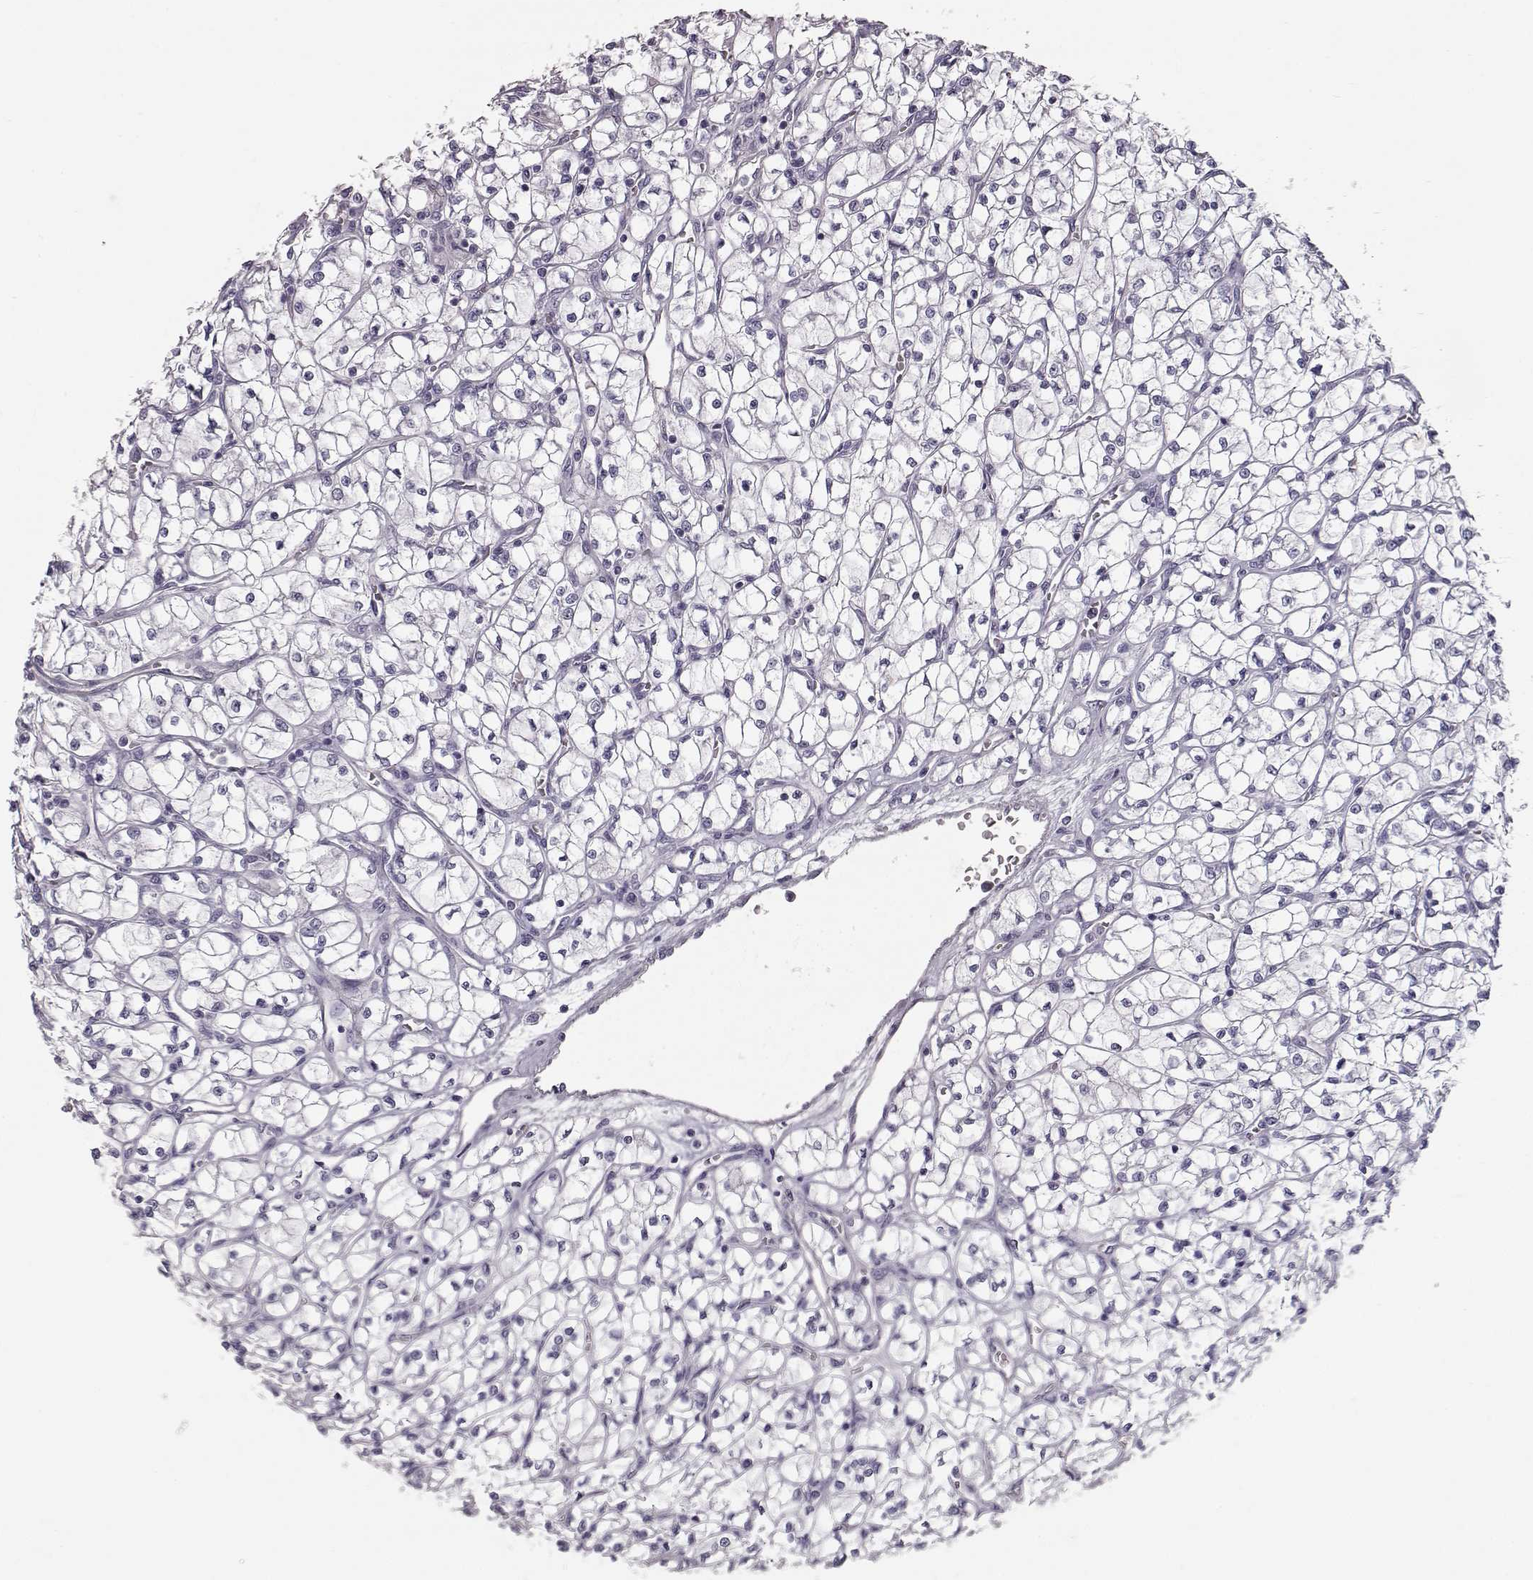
{"staining": {"intensity": "negative", "quantity": "none", "location": "none"}, "tissue": "renal cancer", "cell_type": "Tumor cells", "image_type": "cancer", "snomed": [{"axis": "morphology", "description": "Adenocarcinoma, NOS"}, {"axis": "topography", "description": "Kidney"}], "caption": "Tumor cells are negative for brown protein staining in renal cancer (adenocarcinoma). (Brightfield microscopy of DAB (3,3'-diaminobenzidine) IHC at high magnification).", "gene": "CCL19", "patient": {"sex": "female", "age": 64}}